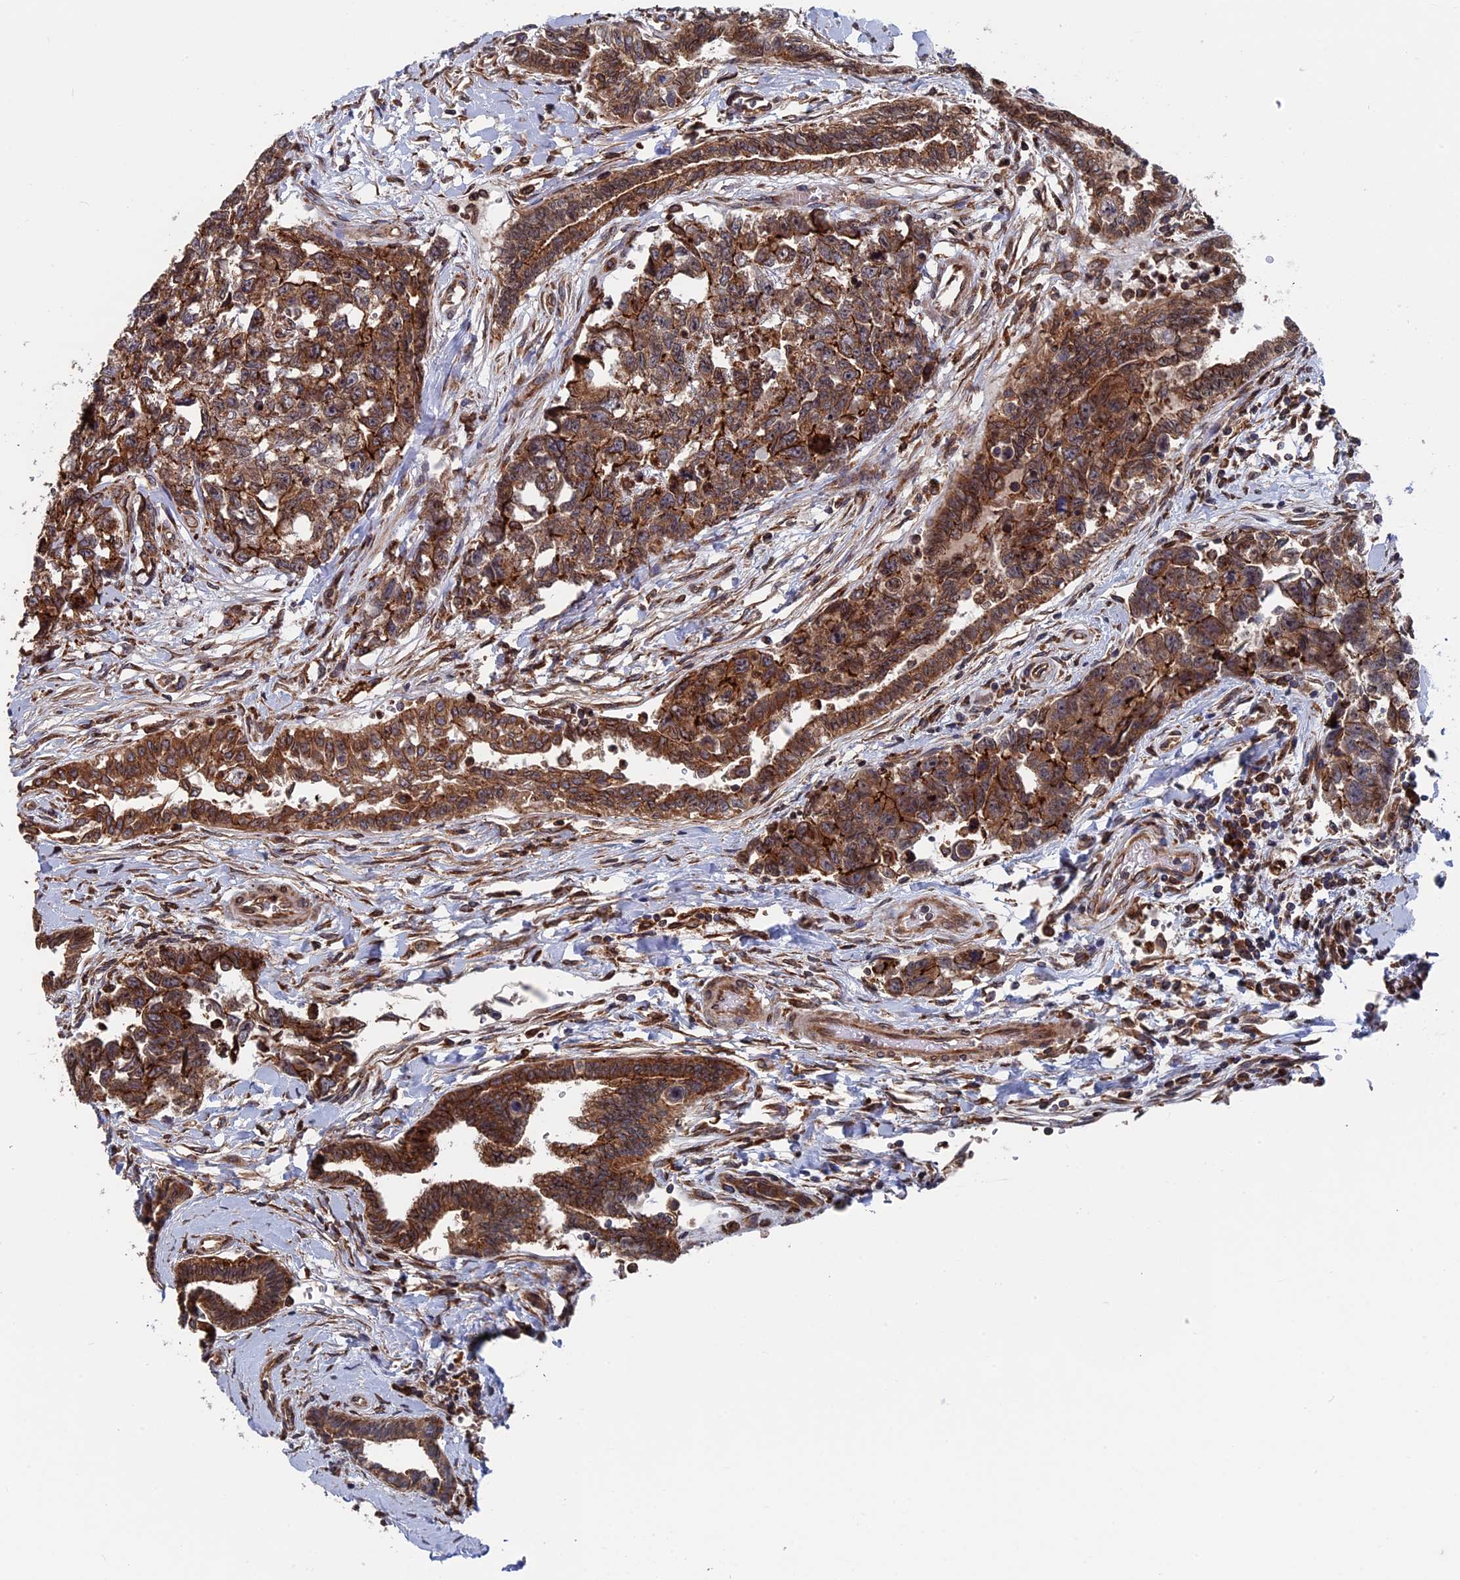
{"staining": {"intensity": "strong", "quantity": ">75%", "location": "cytoplasmic/membranous"}, "tissue": "testis cancer", "cell_type": "Tumor cells", "image_type": "cancer", "snomed": [{"axis": "morphology", "description": "Carcinoma, Embryonal, NOS"}, {"axis": "topography", "description": "Testis"}], "caption": "Tumor cells reveal high levels of strong cytoplasmic/membranous positivity in about >75% of cells in human testis cancer.", "gene": "RPUSD1", "patient": {"sex": "male", "age": 31}}